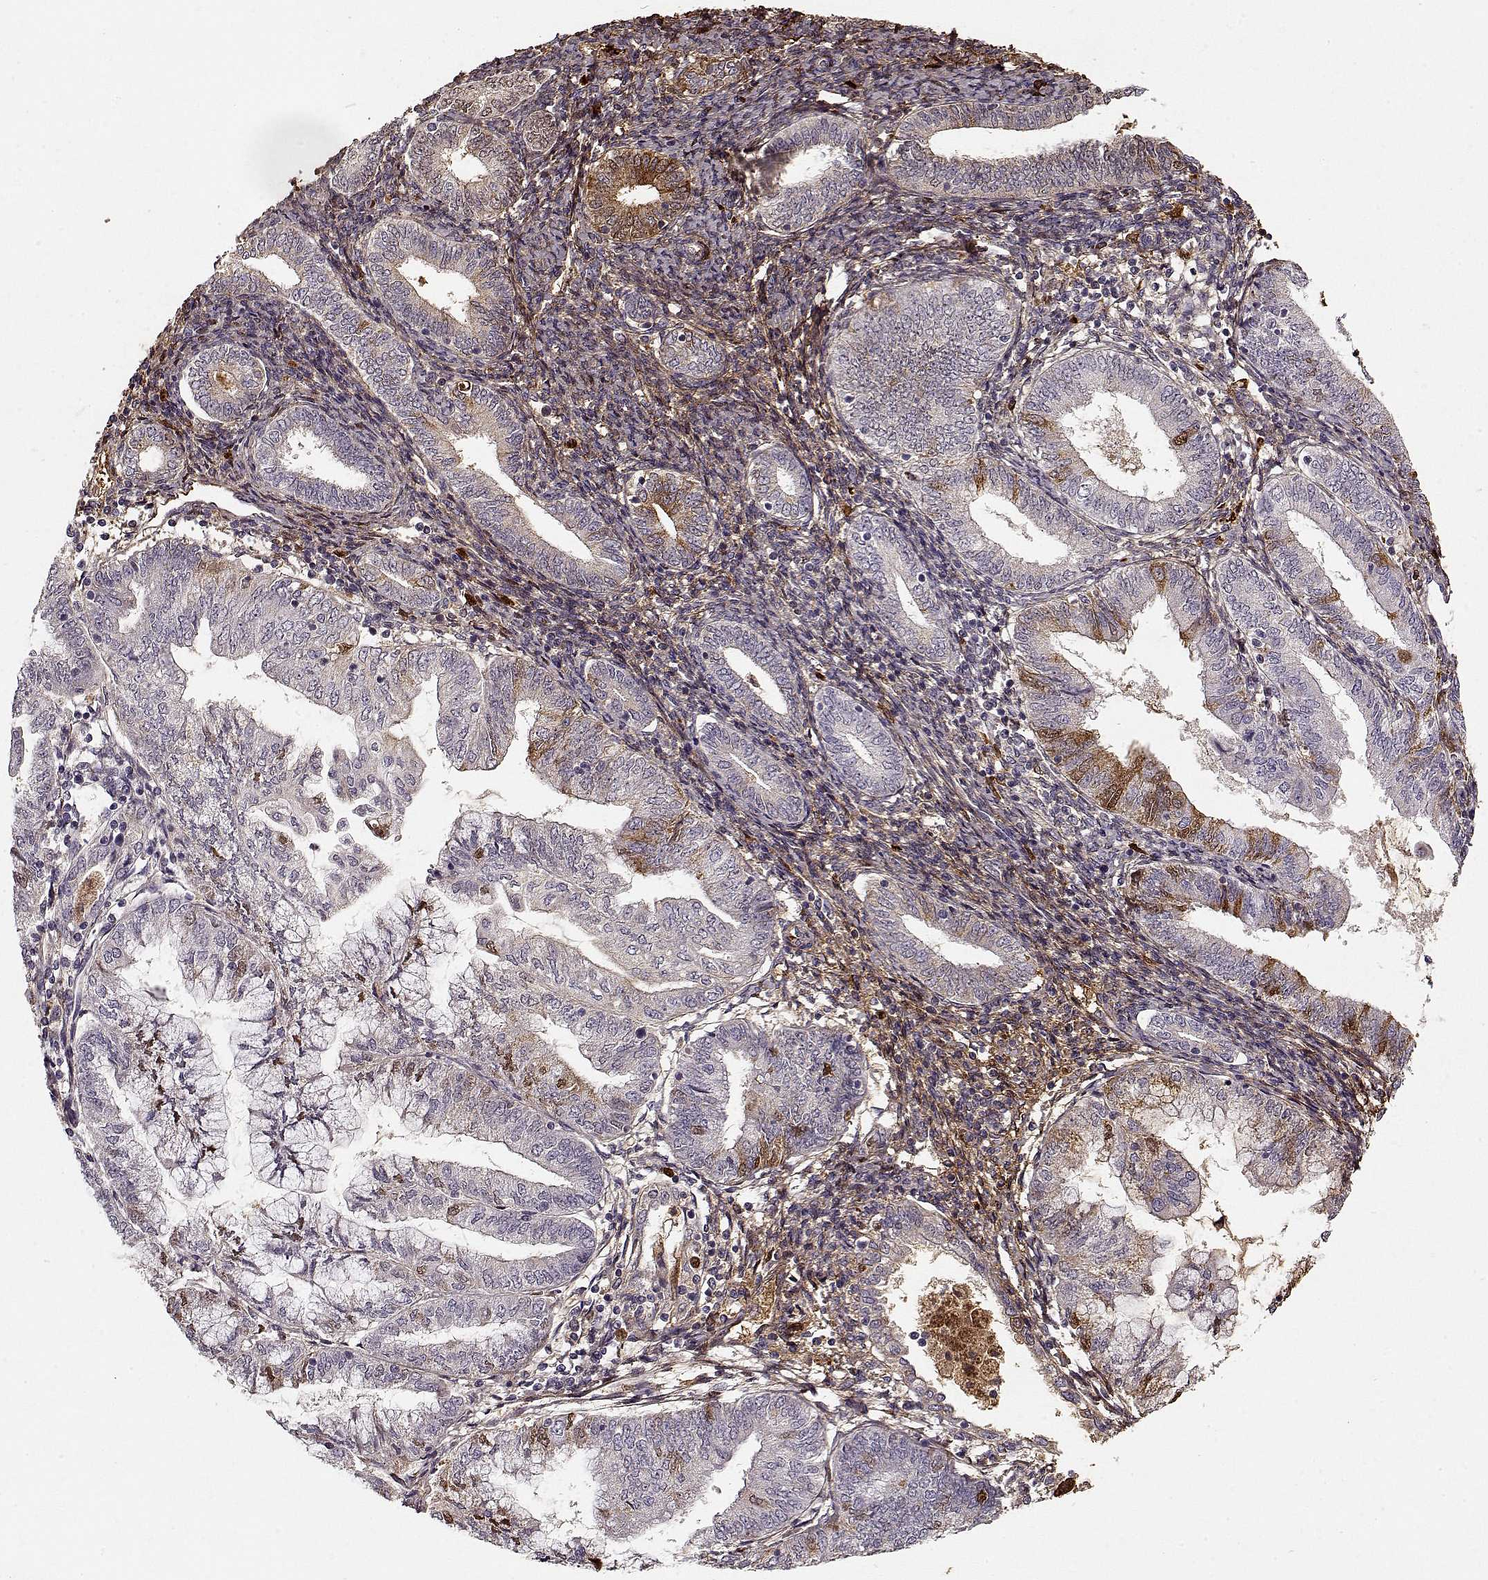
{"staining": {"intensity": "moderate", "quantity": "<25%", "location": "cytoplasmic/membranous"}, "tissue": "endometrial cancer", "cell_type": "Tumor cells", "image_type": "cancer", "snomed": [{"axis": "morphology", "description": "Adenocarcinoma, NOS"}, {"axis": "topography", "description": "Endometrium"}], "caption": "Immunohistochemistry (IHC) micrograph of neoplastic tissue: human endometrial cancer (adenocarcinoma) stained using IHC demonstrates low levels of moderate protein expression localized specifically in the cytoplasmic/membranous of tumor cells, appearing as a cytoplasmic/membranous brown color.", "gene": "LUM", "patient": {"sex": "female", "age": 55}}